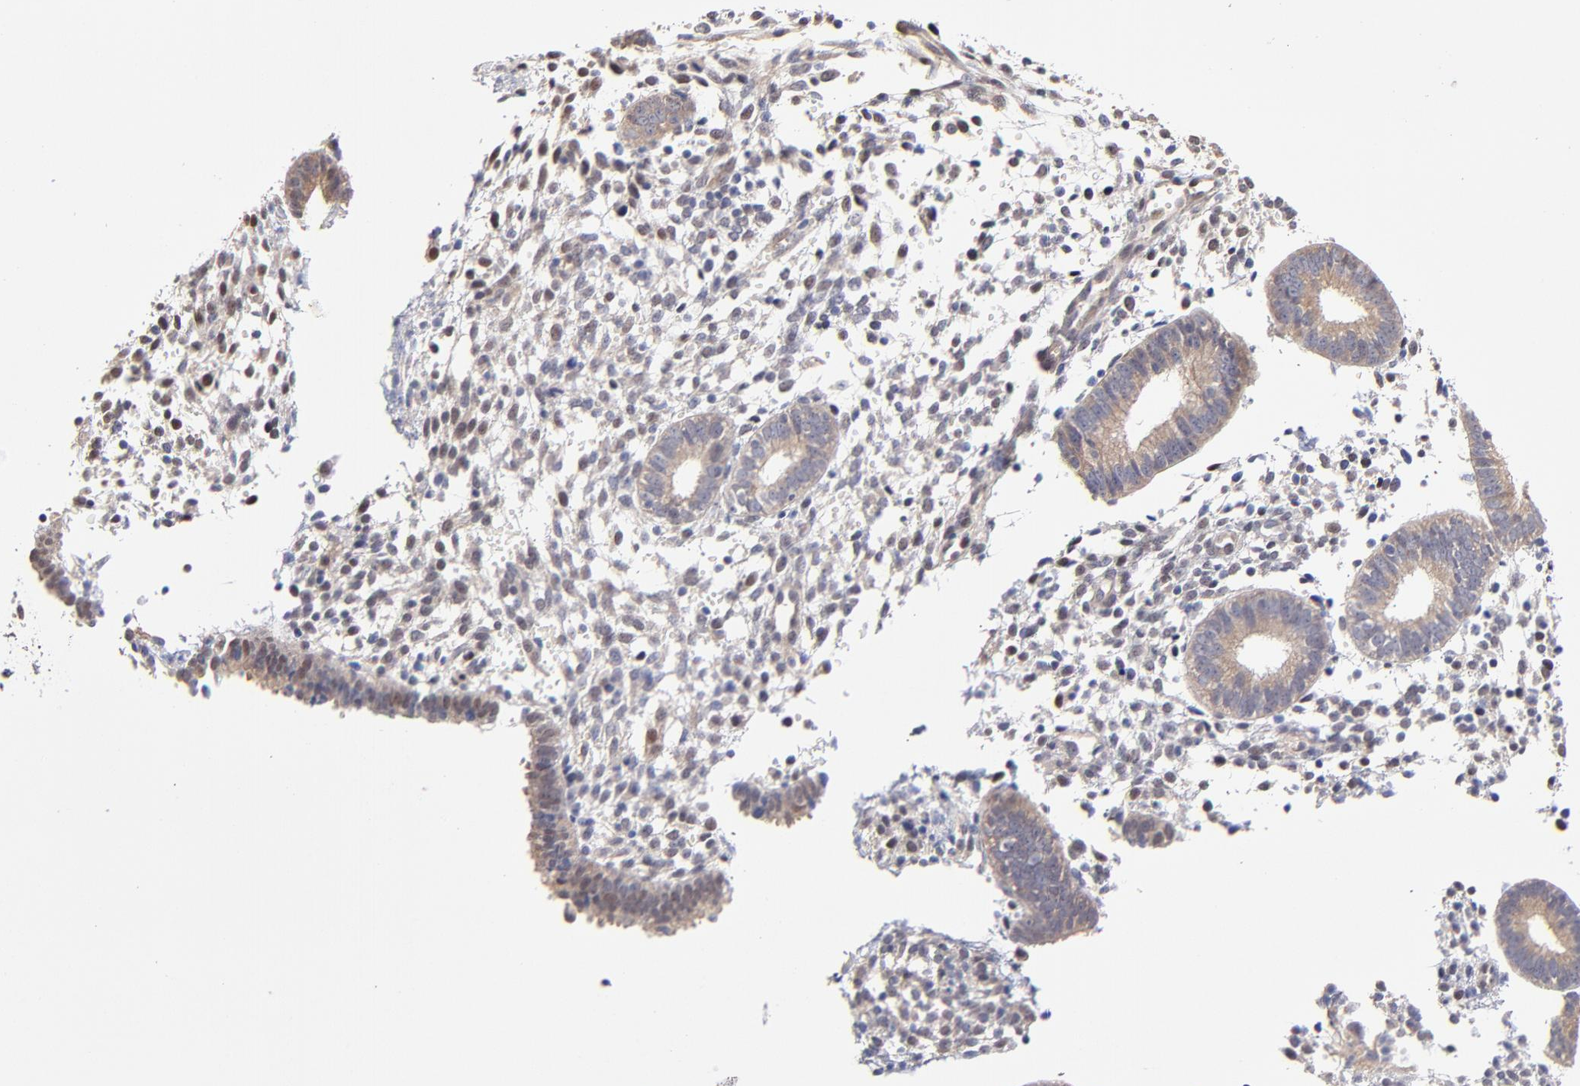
{"staining": {"intensity": "negative", "quantity": "none", "location": "none"}, "tissue": "endometrium", "cell_type": "Cells in endometrial stroma", "image_type": "normal", "snomed": [{"axis": "morphology", "description": "Normal tissue, NOS"}, {"axis": "topography", "description": "Endometrium"}], "caption": "An immunohistochemistry (IHC) micrograph of normal endometrium is shown. There is no staining in cells in endometrial stroma of endometrium.", "gene": "ZNF10", "patient": {"sex": "female", "age": 35}}